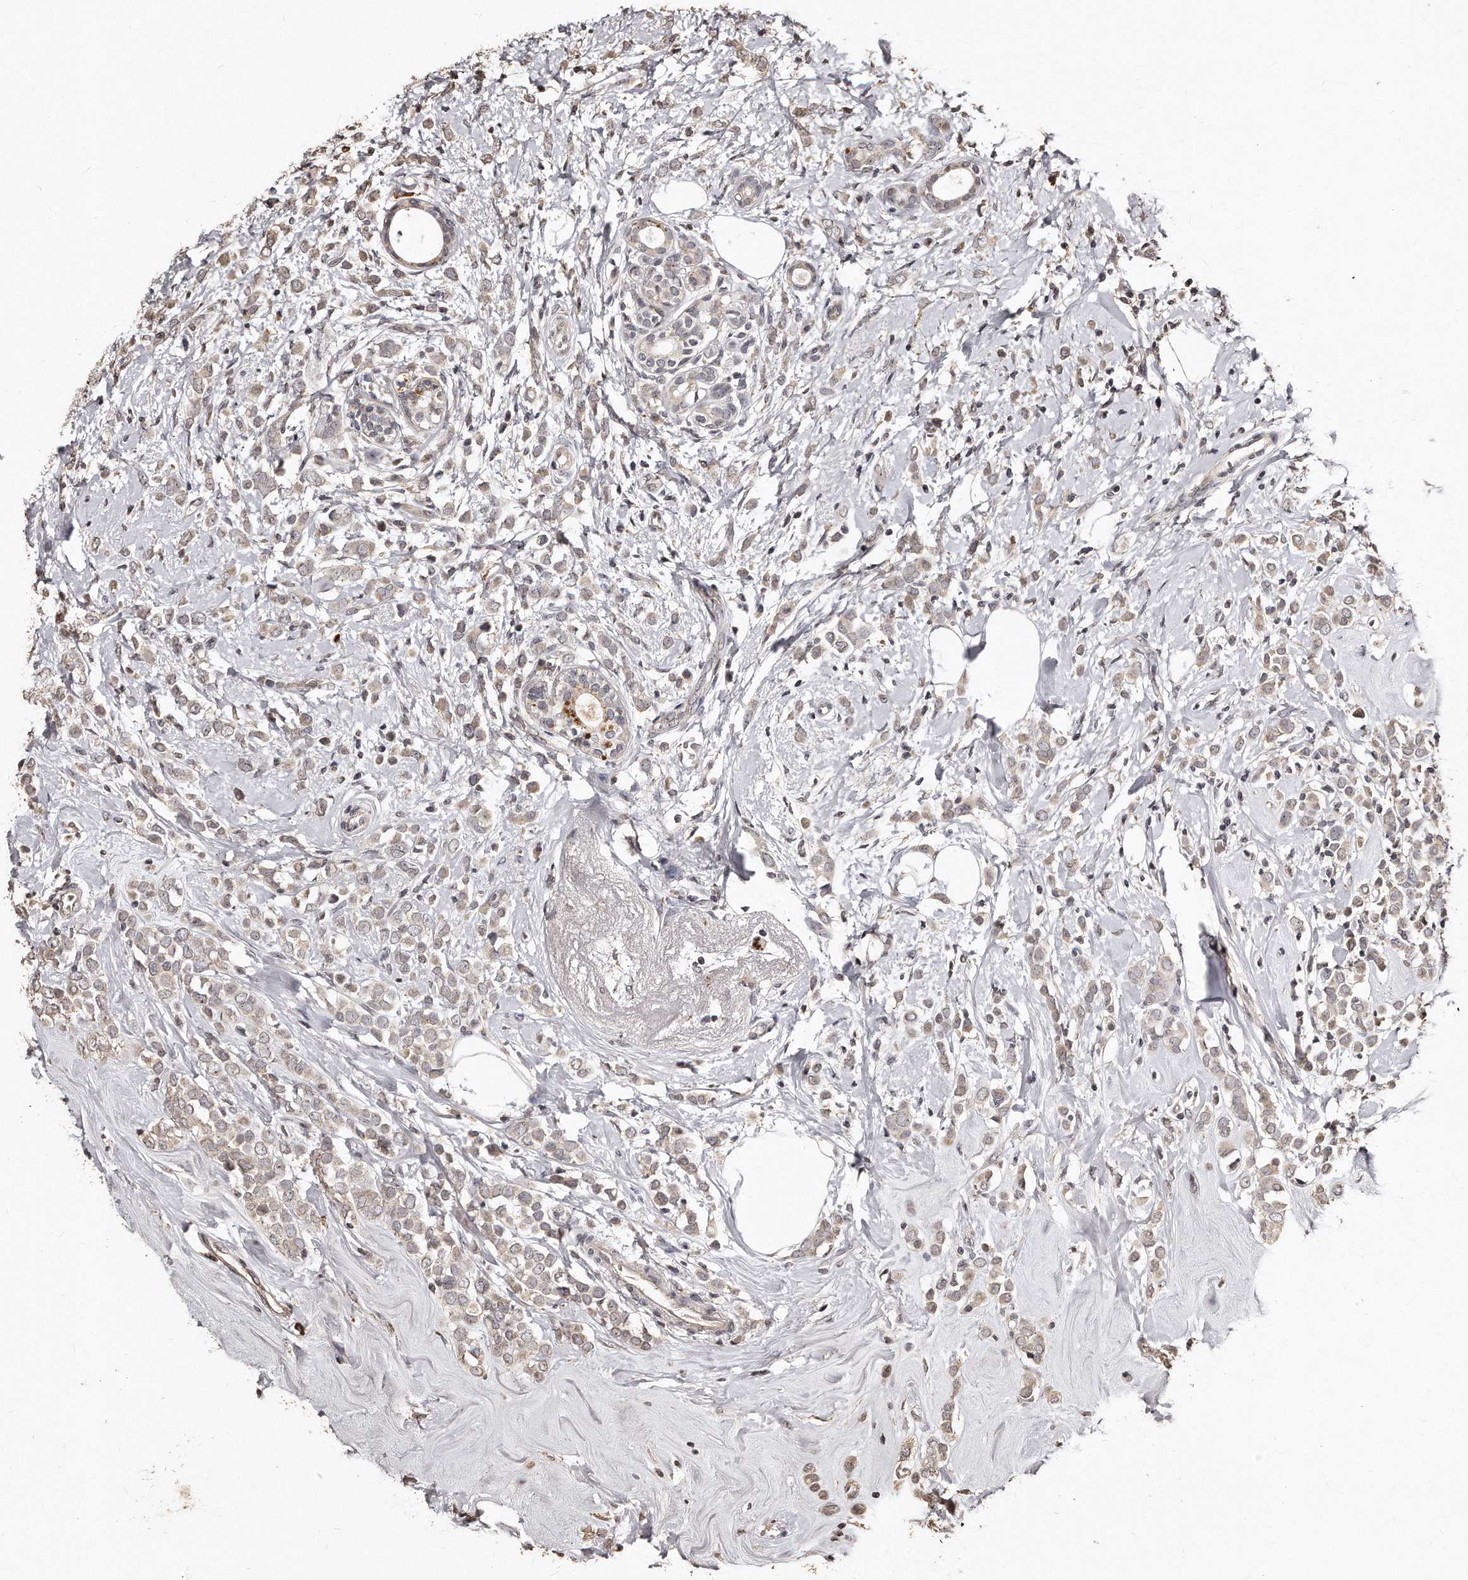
{"staining": {"intensity": "weak", "quantity": ">75%", "location": "cytoplasmic/membranous"}, "tissue": "breast cancer", "cell_type": "Tumor cells", "image_type": "cancer", "snomed": [{"axis": "morphology", "description": "Lobular carcinoma"}, {"axis": "topography", "description": "Breast"}], "caption": "Human breast lobular carcinoma stained for a protein (brown) demonstrates weak cytoplasmic/membranous positive positivity in approximately >75% of tumor cells.", "gene": "TSHR", "patient": {"sex": "female", "age": 47}}